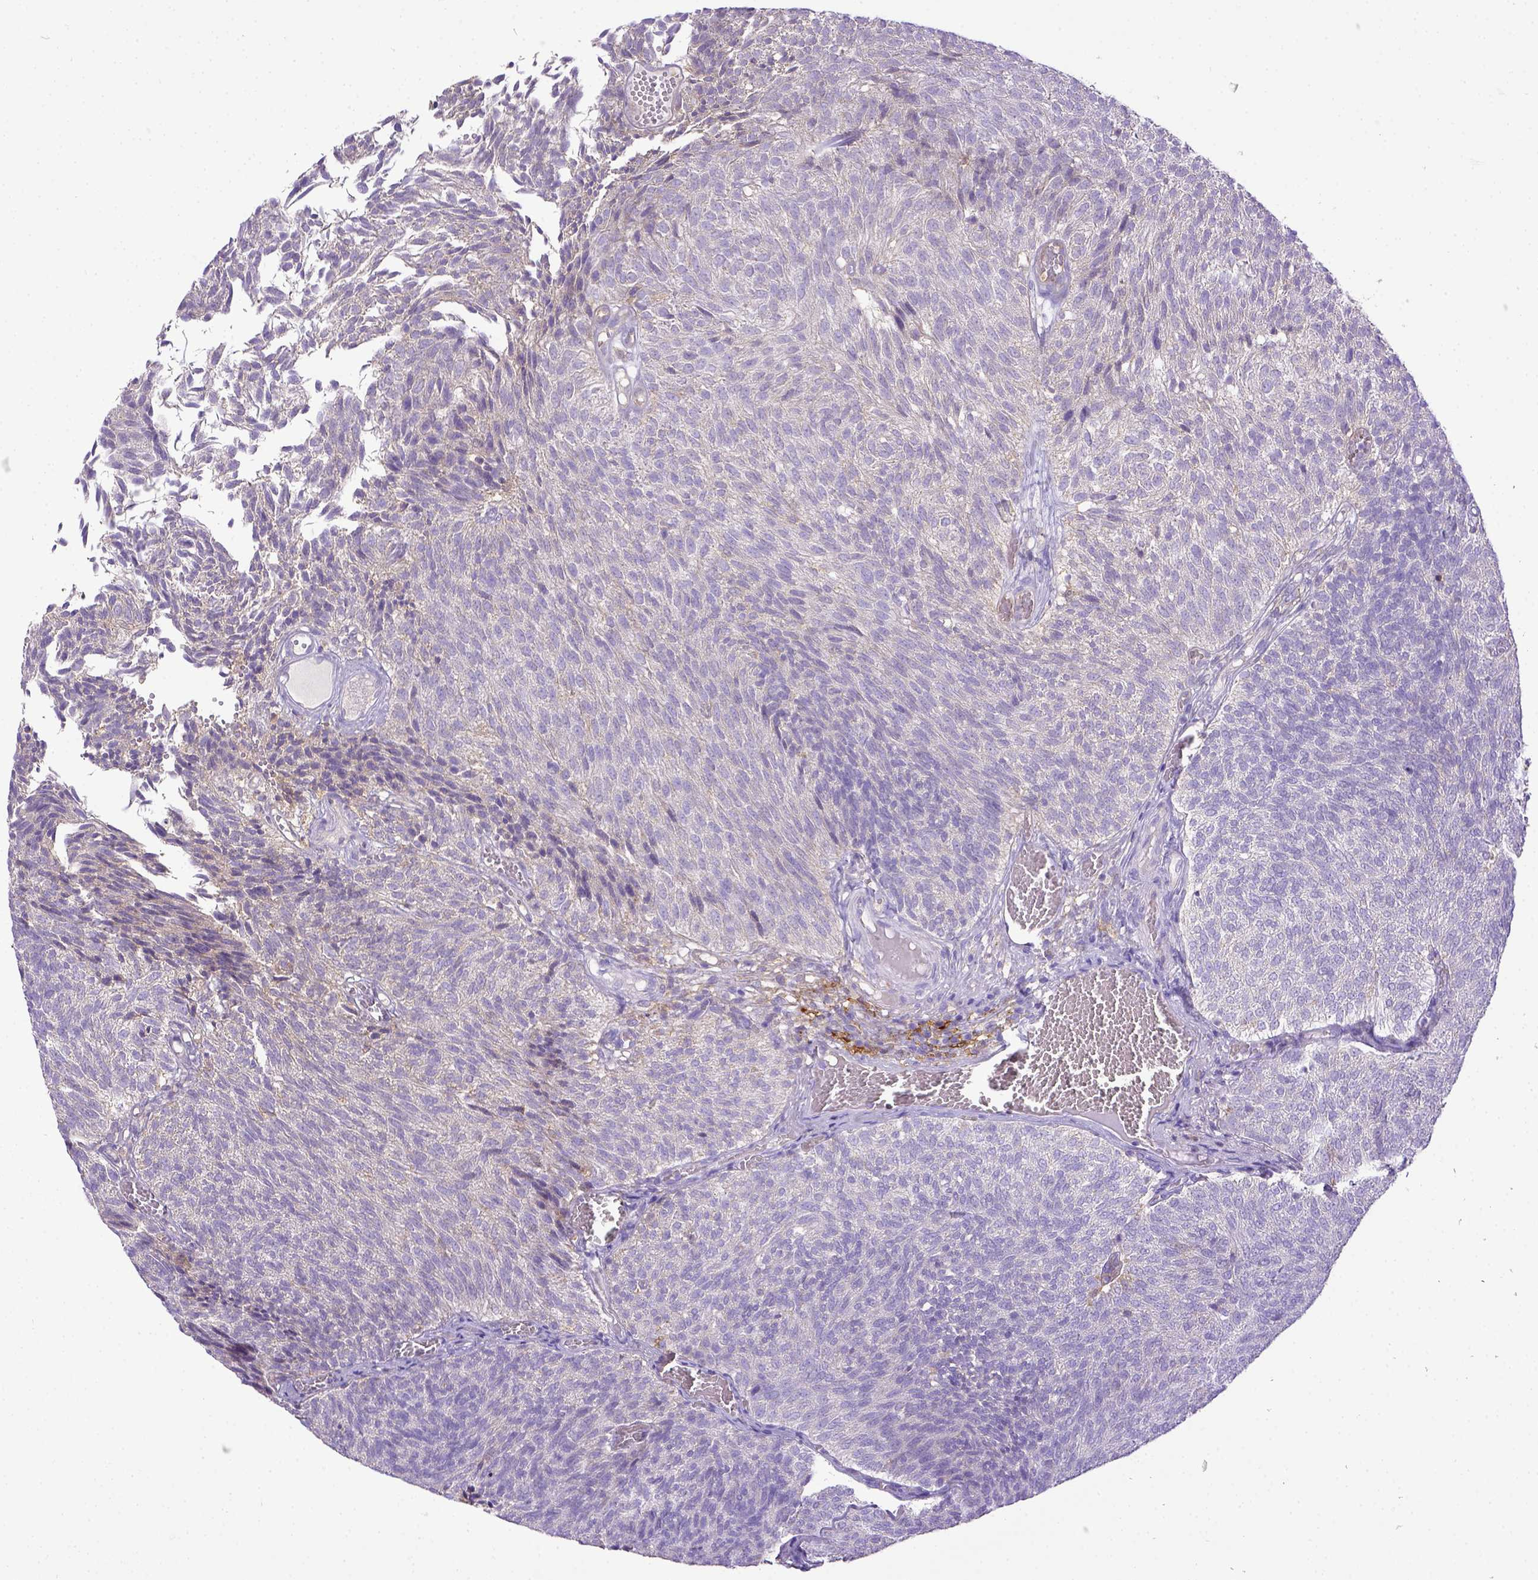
{"staining": {"intensity": "negative", "quantity": "none", "location": "none"}, "tissue": "urothelial cancer", "cell_type": "Tumor cells", "image_type": "cancer", "snomed": [{"axis": "morphology", "description": "Urothelial carcinoma, Low grade"}, {"axis": "topography", "description": "Urinary bladder"}], "caption": "Tumor cells are negative for brown protein staining in low-grade urothelial carcinoma. (Stains: DAB IHC with hematoxylin counter stain, Microscopy: brightfield microscopy at high magnification).", "gene": "CD40", "patient": {"sex": "male", "age": 77}}